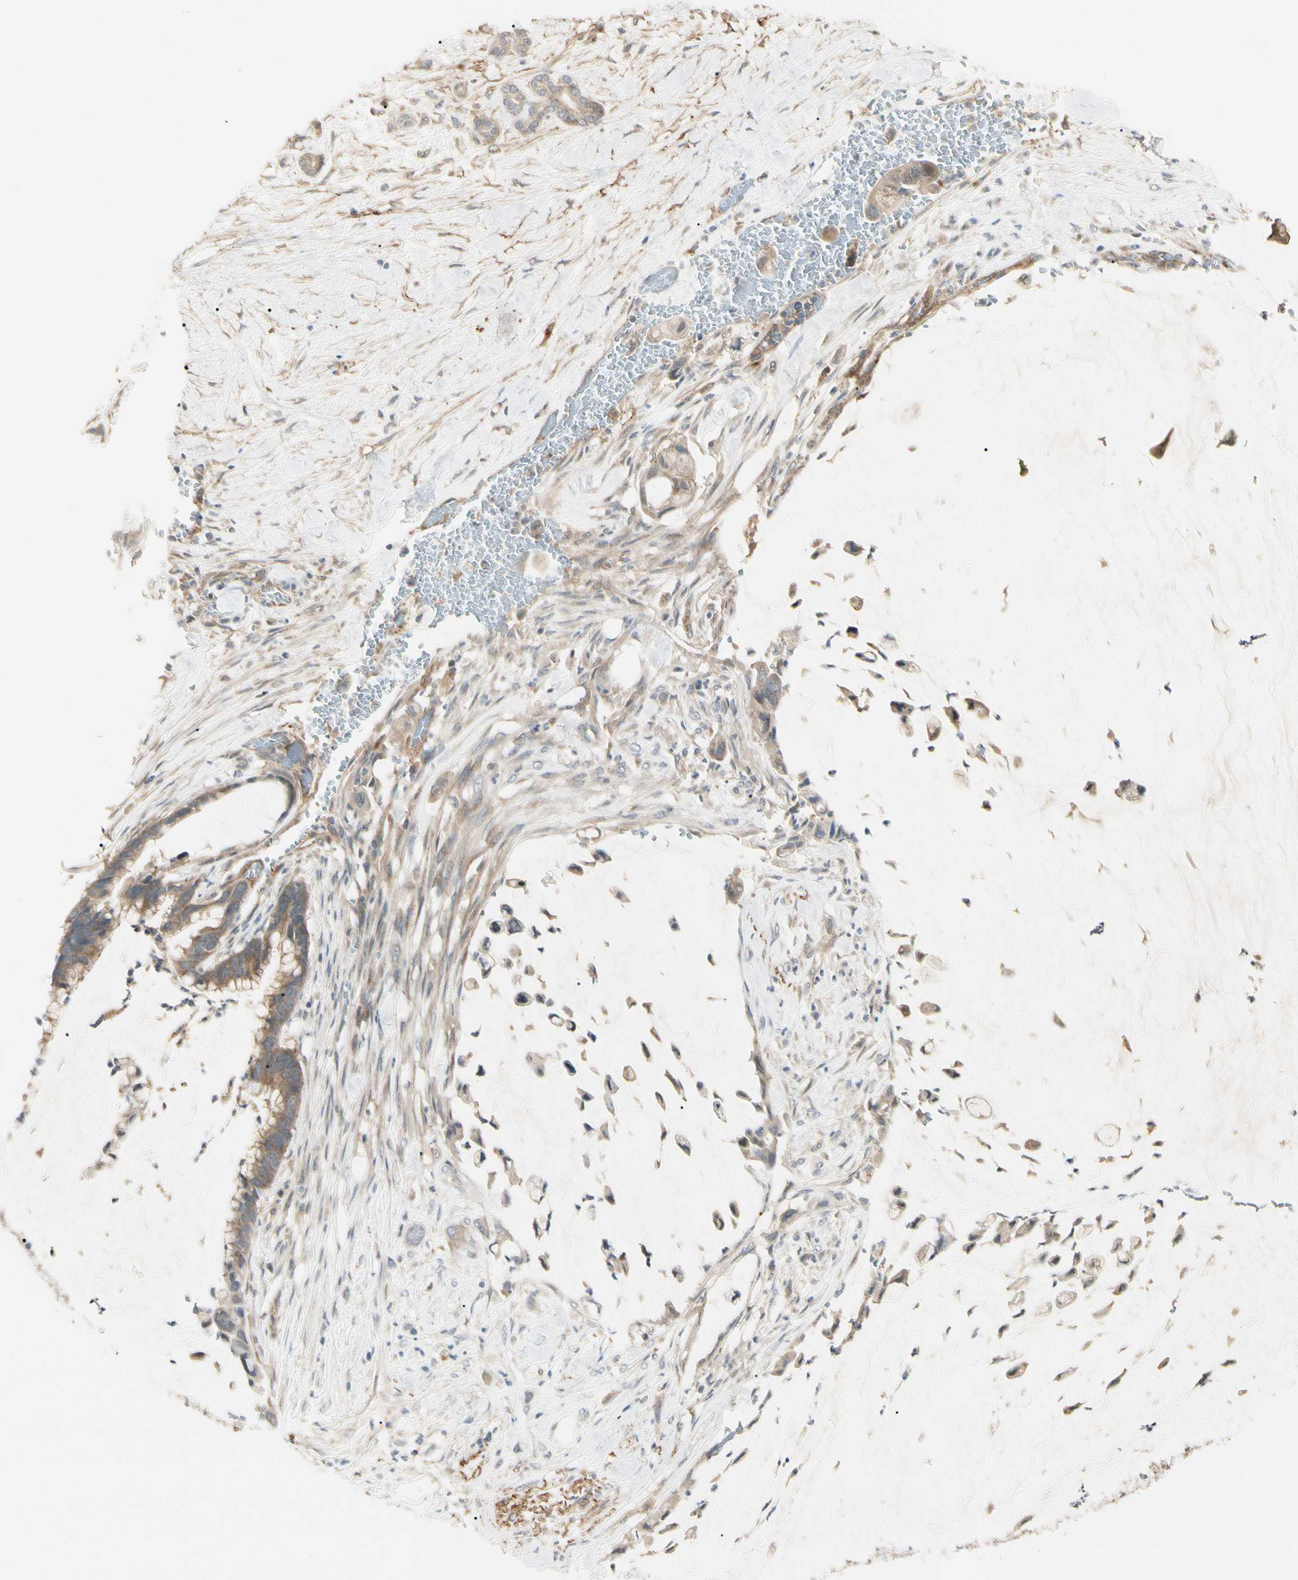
{"staining": {"intensity": "moderate", "quantity": ">75%", "location": "cytoplasmic/membranous"}, "tissue": "pancreatic cancer", "cell_type": "Tumor cells", "image_type": "cancer", "snomed": [{"axis": "morphology", "description": "Adenocarcinoma, NOS"}, {"axis": "topography", "description": "Pancreas"}], "caption": "Immunohistochemical staining of human pancreatic cancer shows medium levels of moderate cytoplasmic/membranous protein staining in approximately >75% of tumor cells.", "gene": "F2R", "patient": {"sex": "male", "age": 41}}